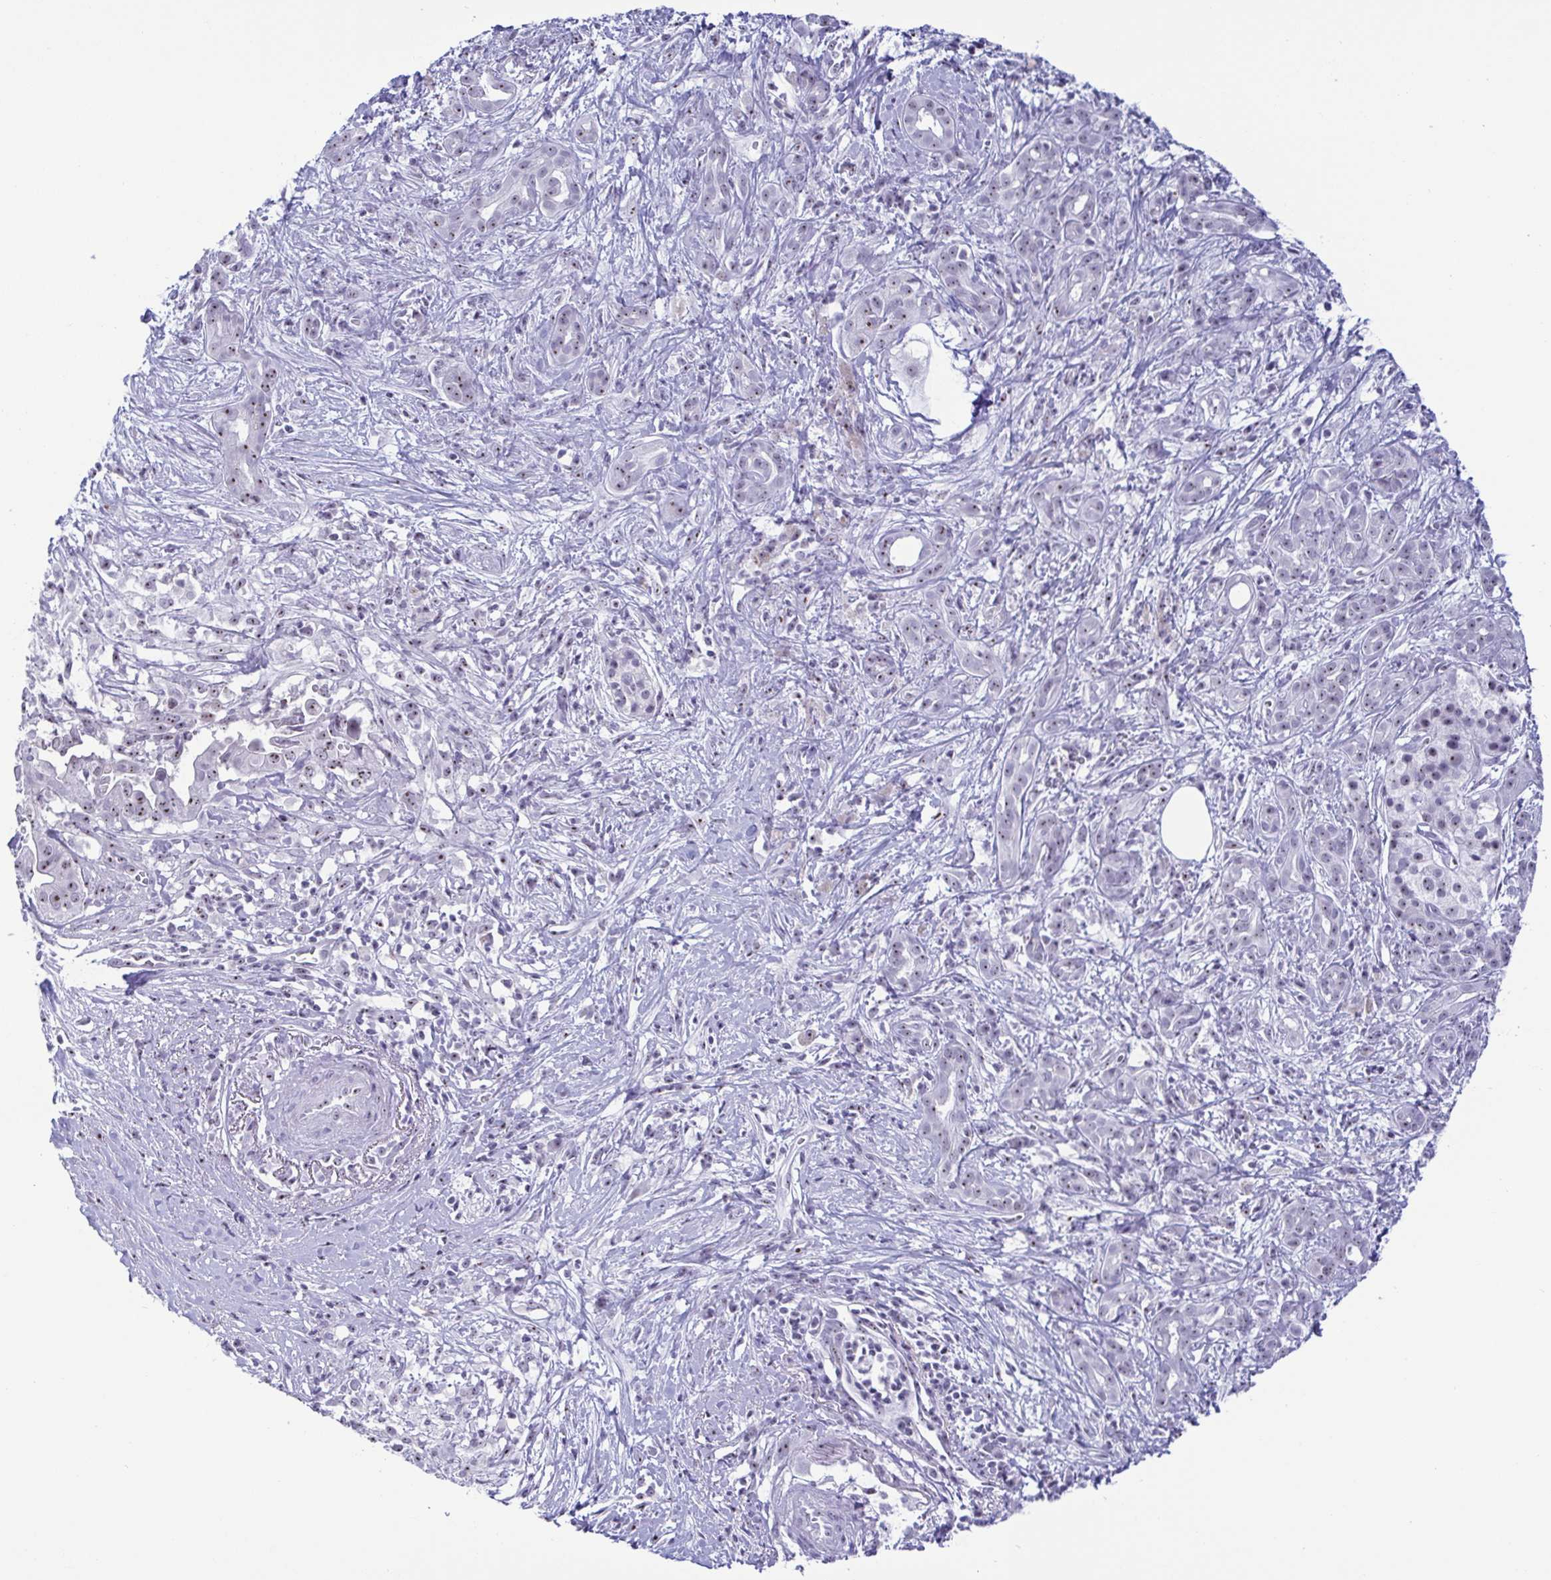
{"staining": {"intensity": "moderate", "quantity": "<25%", "location": "nuclear"}, "tissue": "pancreatic cancer", "cell_type": "Tumor cells", "image_type": "cancer", "snomed": [{"axis": "morphology", "description": "Adenocarcinoma, NOS"}, {"axis": "topography", "description": "Pancreas"}], "caption": "Approximately <25% of tumor cells in pancreatic adenocarcinoma demonstrate moderate nuclear protein positivity as visualized by brown immunohistochemical staining.", "gene": "BZW1", "patient": {"sex": "male", "age": 61}}